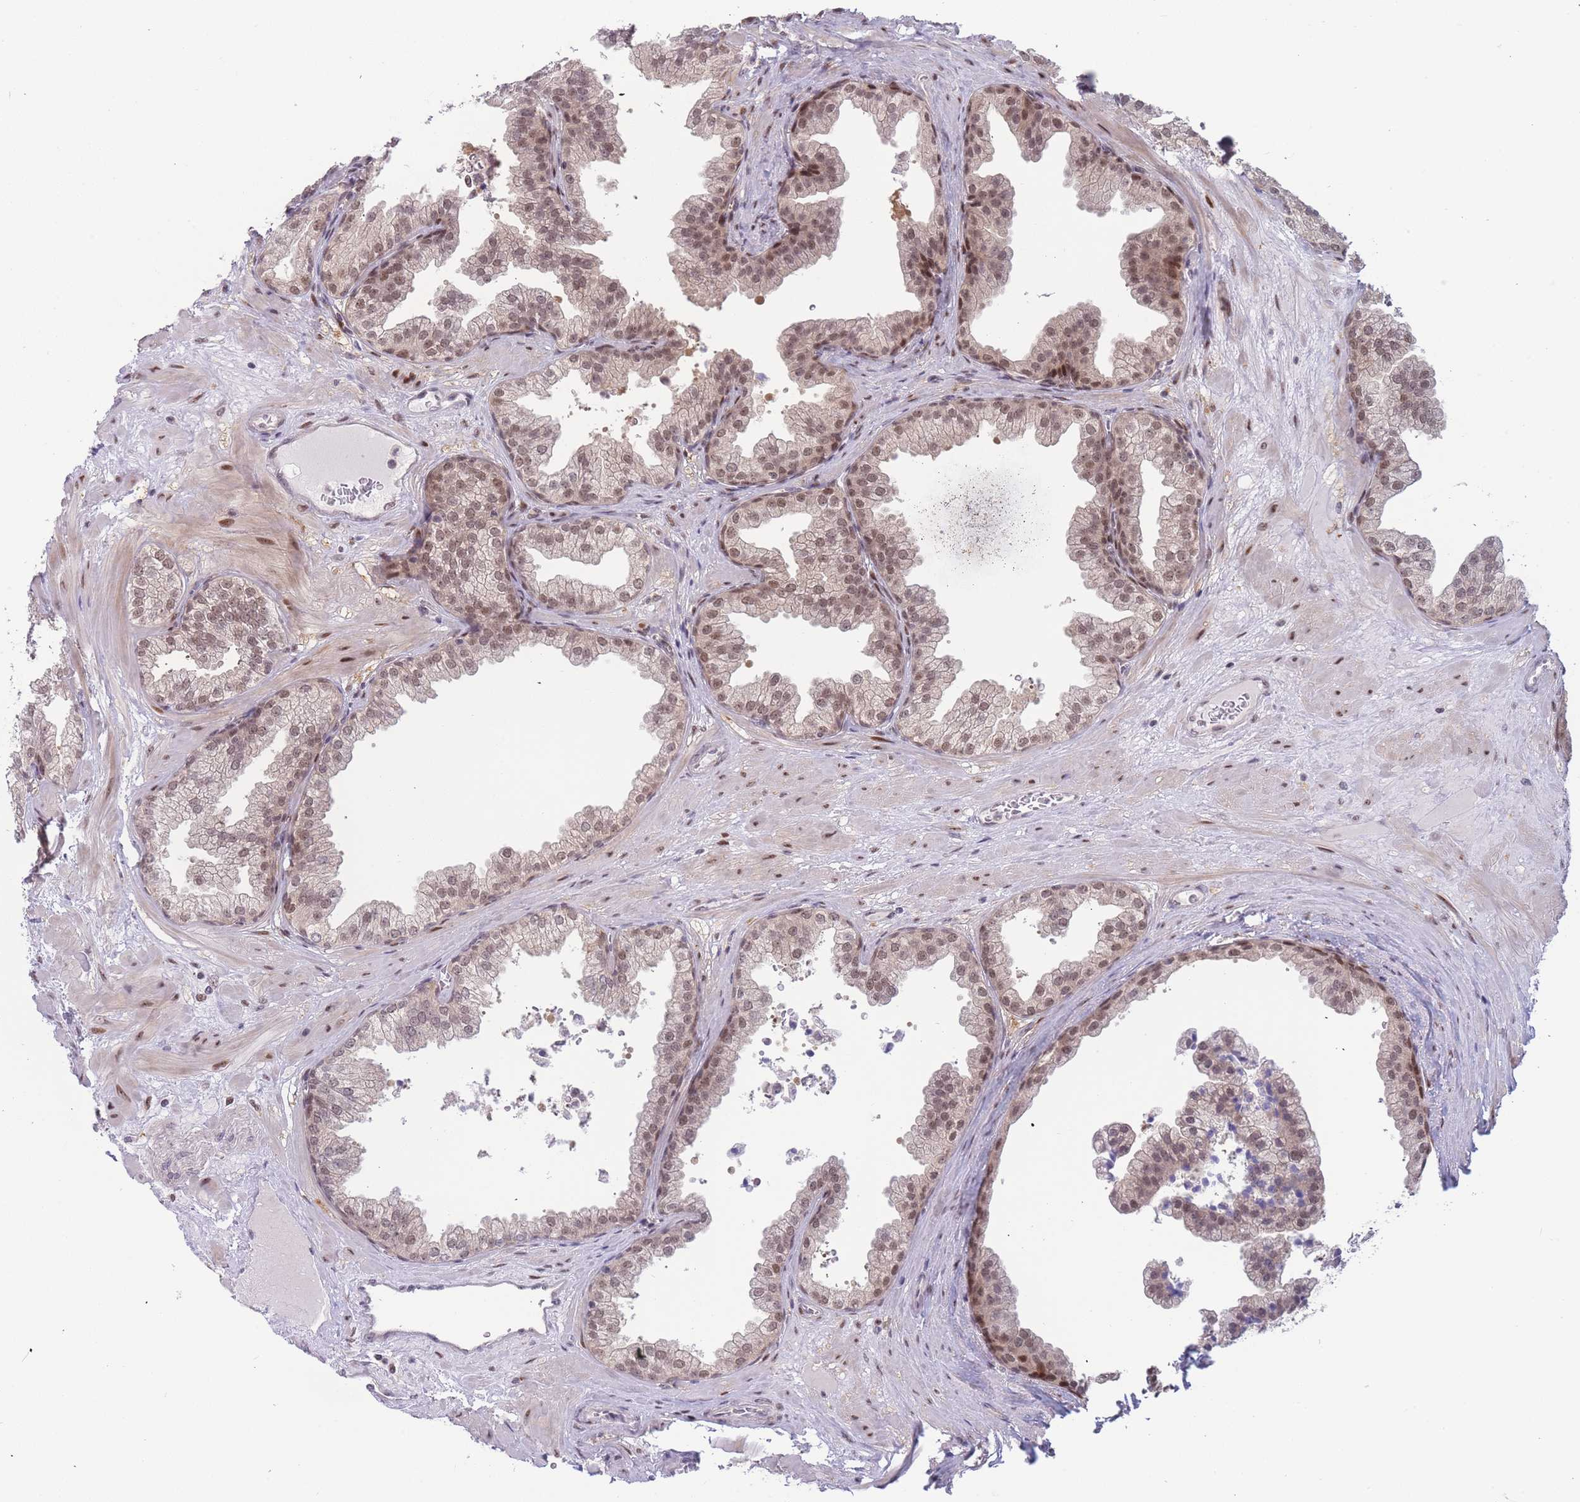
{"staining": {"intensity": "moderate", "quantity": ">75%", "location": "nuclear"}, "tissue": "prostate", "cell_type": "Glandular cells", "image_type": "normal", "snomed": [{"axis": "morphology", "description": "Normal tissue, NOS"}, {"axis": "topography", "description": "Prostate"}], "caption": "The image reveals staining of unremarkable prostate, revealing moderate nuclear protein expression (brown color) within glandular cells. (Brightfield microscopy of DAB IHC at high magnification).", "gene": "DEAF1", "patient": {"sex": "male", "age": 37}}